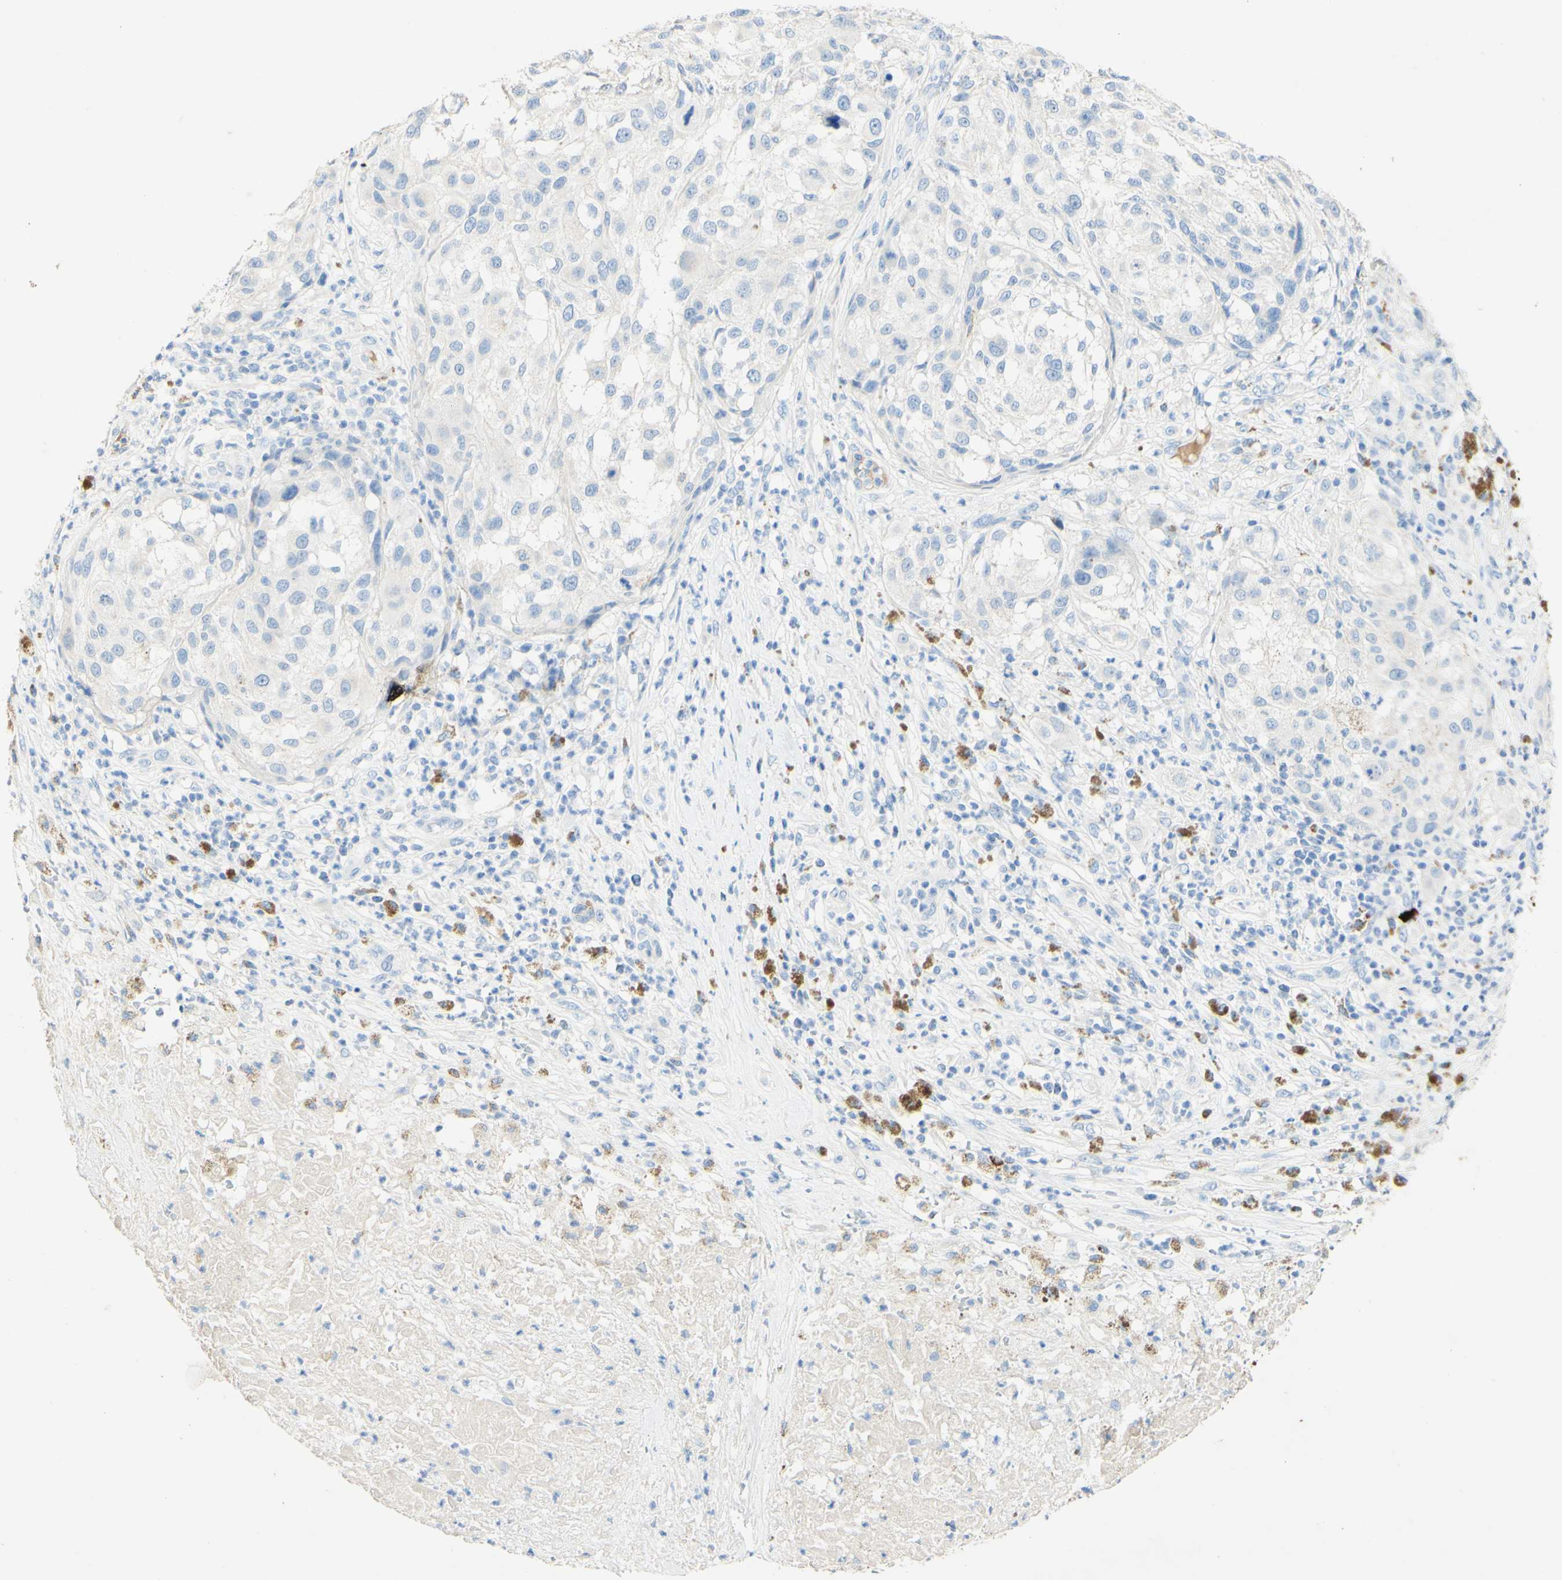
{"staining": {"intensity": "negative", "quantity": "none", "location": "none"}, "tissue": "melanoma", "cell_type": "Tumor cells", "image_type": "cancer", "snomed": [{"axis": "morphology", "description": "Necrosis, NOS"}, {"axis": "morphology", "description": "Malignant melanoma, NOS"}, {"axis": "topography", "description": "Skin"}], "caption": "The micrograph demonstrates no staining of tumor cells in melanoma. The staining was performed using DAB to visualize the protein expression in brown, while the nuclei were stained in blue with hematoxylin (Magnification: 20x).", "gene": "PIGR", "patient": {"sex": "female", "age": 87}}